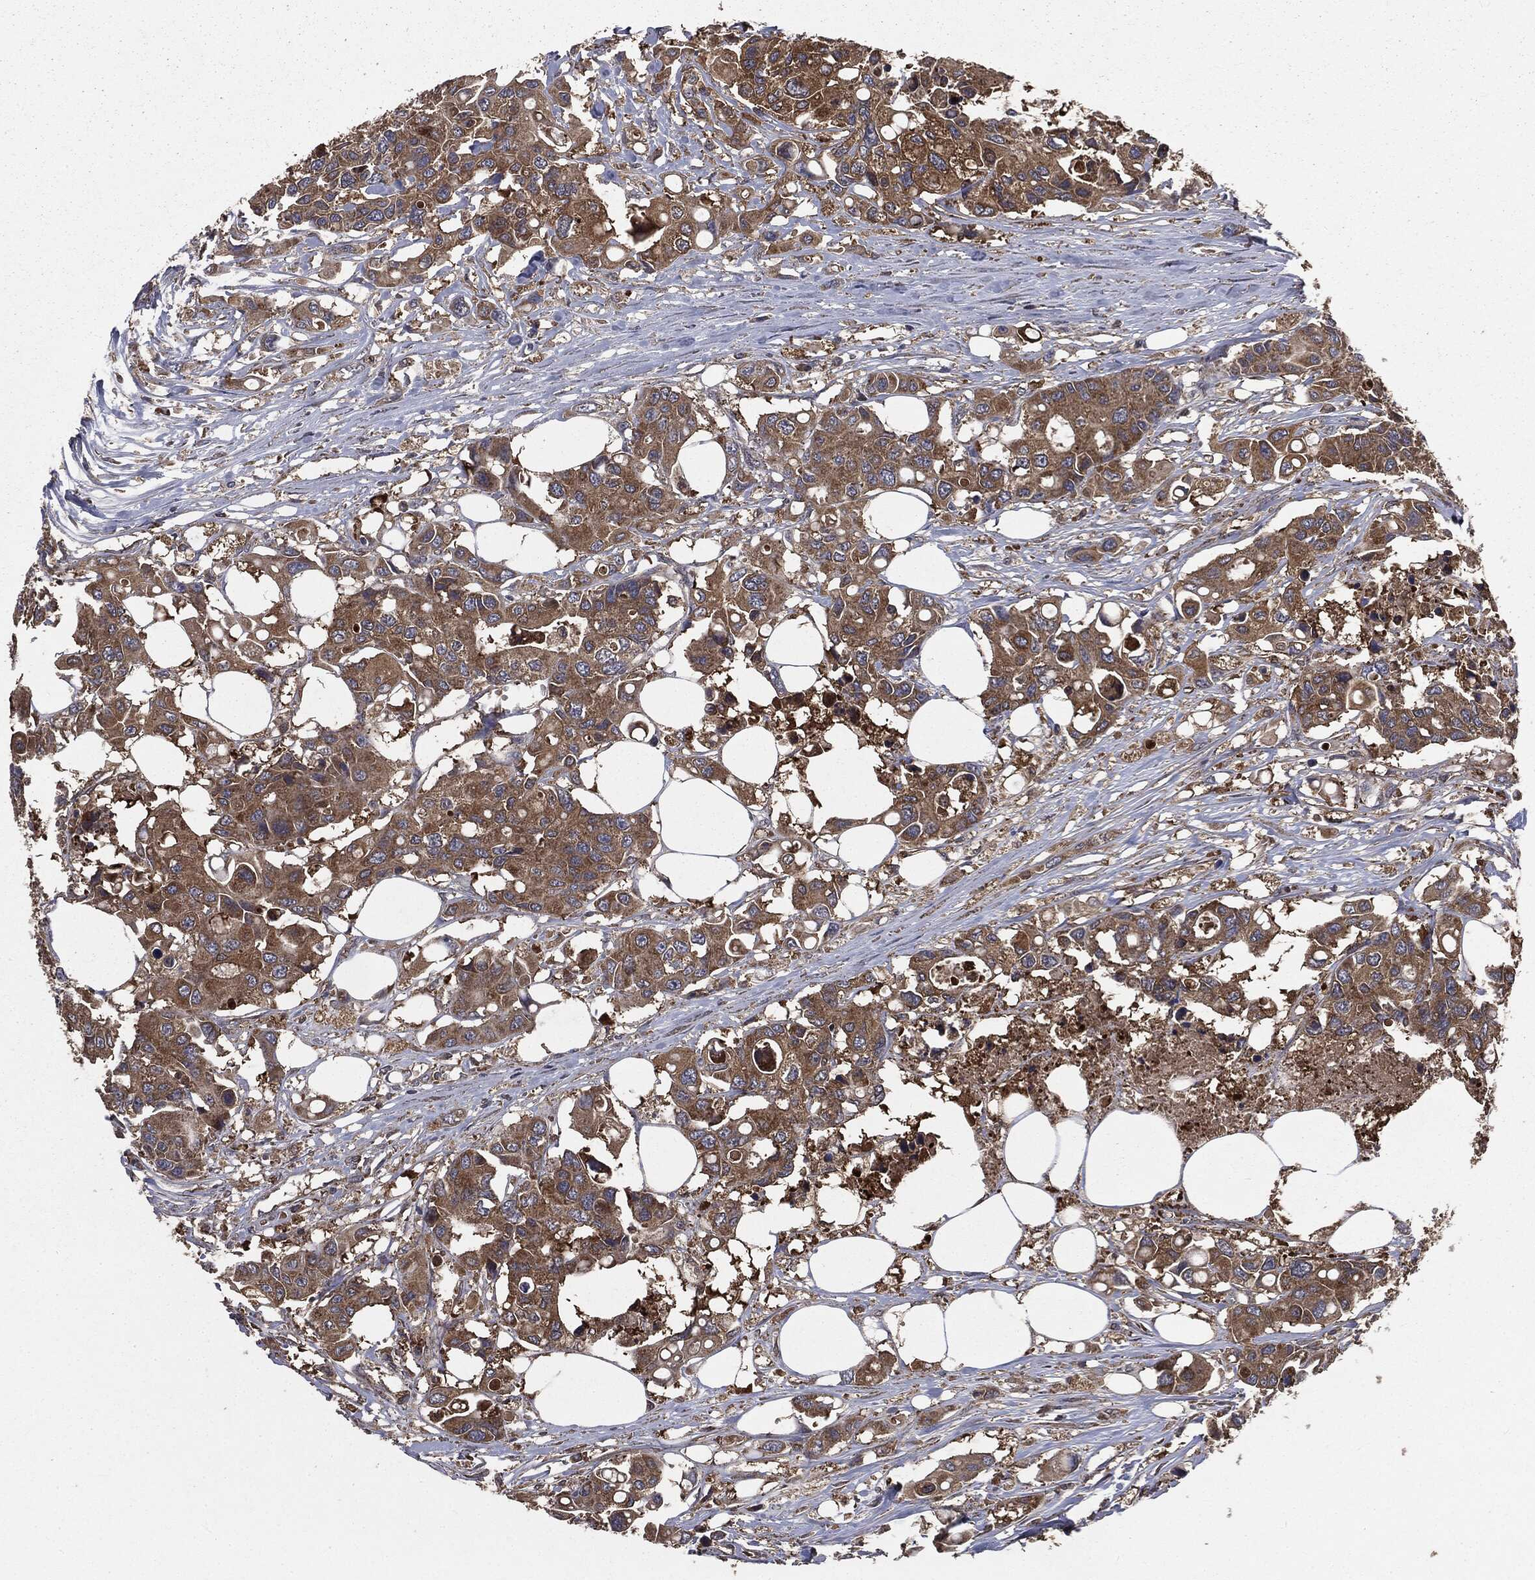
{"staining": {"intensity": "moderate", "quantity": ">75%", "location": "cytoplasmic/membranous"}, "tissue": "colorectal cancer", "cell_type": "Tumor cells", "image_type": "cancer", "snomed": [{"axis": "morphology", "description": "Adenocarcinoma, NOS"}, {"axis": "topography", "description": "Colon"}], "caption": "Approximately >75% of tumor cells in colorectal cancer show moderate cytoplasmic/membranous protein positivity as visualized by brown immunohistochemical staining.", "gene": "MAPK6", "patient": {"sex": "male", "age": 77}}